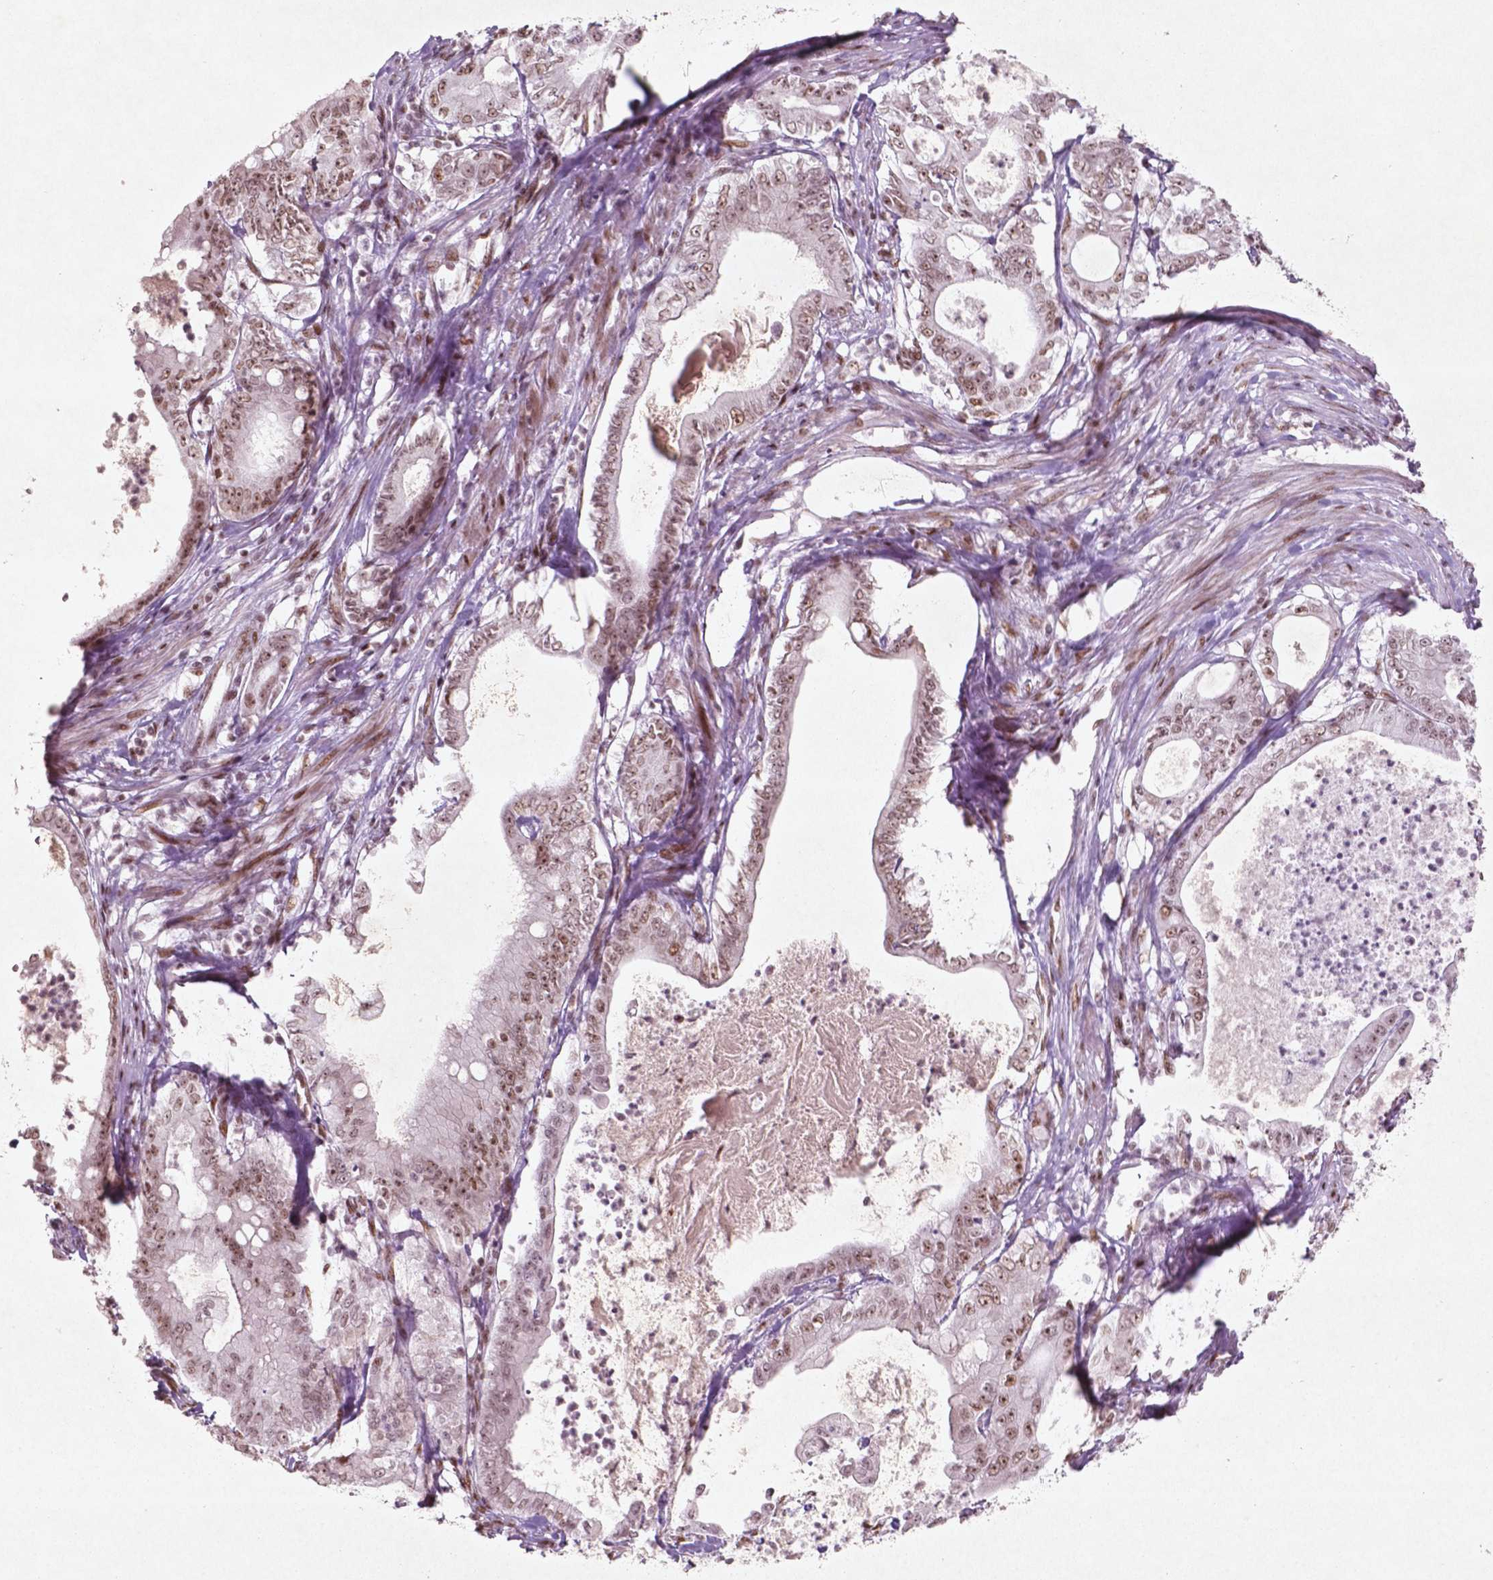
{"staining": {"intensity": "moderate", "quantity": ">75%", "location": "nuclear"}, "tissue": "pancreatic cancer", "cell_type": "Tumor cells", "image_type": "cancer", "snomed": [{"axis": "morphology", "description": "Adenocarcinoma, NOS"}, {"axis": "topography", "description": "Pancreas"}], "caption": "Immunohistochemistry (IHC) photomicrograph of neoplastic tissue: human adenocarcinoma (pancreatic) stained using immunohistochemistry (IHC) demonstrates medium levels of moderate protein expression localized specifically in the nuclear of tumor cells, appearing as a nuclear brown color.", "gene": "HMG20B", "patient": {"sex": "male", "age": 71}}